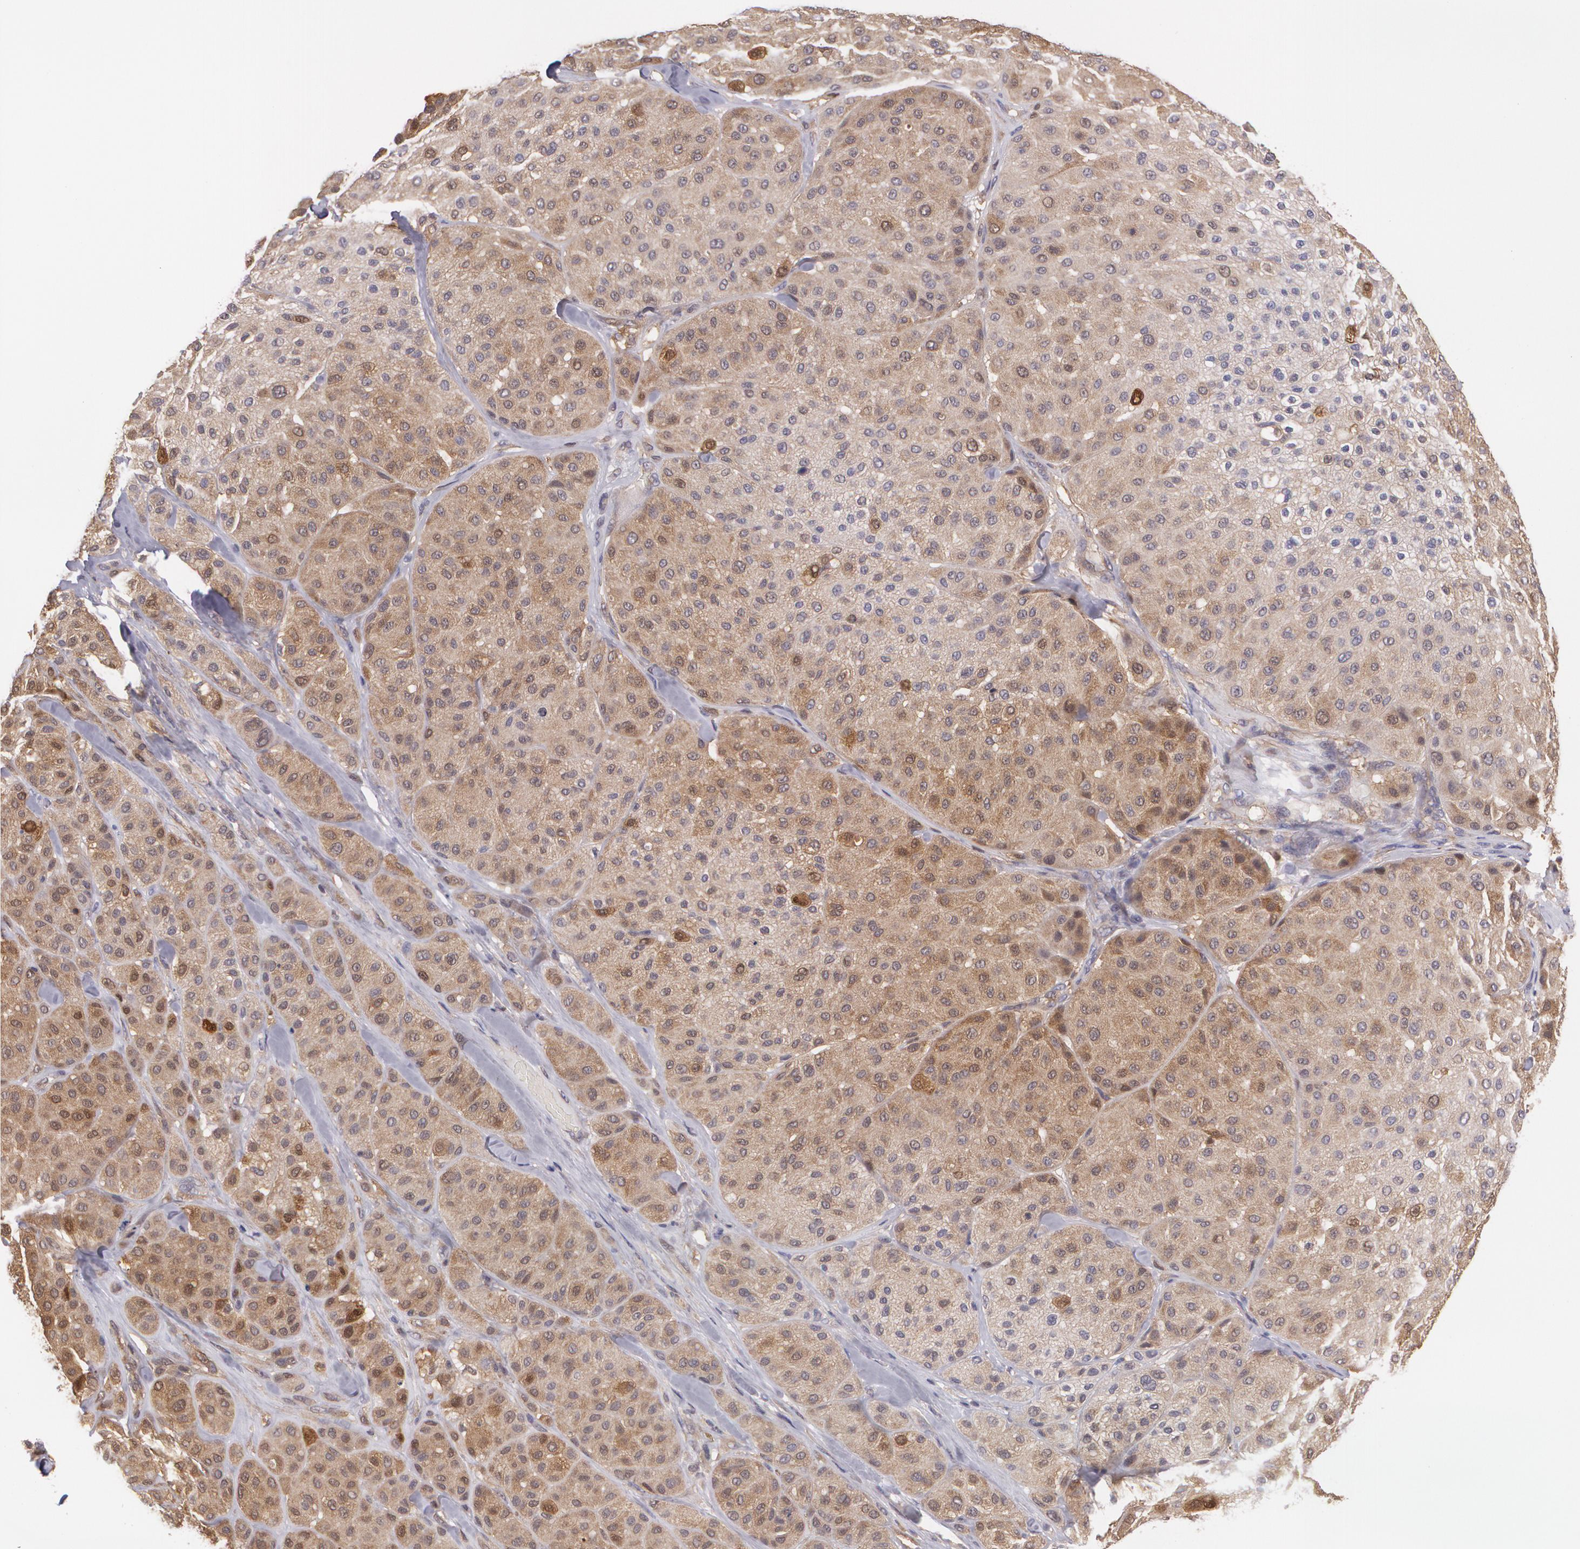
{"staining": {"intensity": "moderate", "quantity": ">75%", "location": "cytoplasmic/membranous"}, "tissue": "melanoma", "cell_type": "Tumor cells", "image_type": "cancer", "snomed": [{"axis": "morphology", "description": "Normal tissue, NOS"}, {"axis": "morphology", "description": "Malignant melanoma, Metastatic site"}, {"axis": "topography", "description": "Skin"}], "caption": "Protein positivity by IHC exhibits moderate cytoplasmic/membranous staining in approximately >75% of tumor cells in malignant melanoma (metastatic site).", "gene": "HSPH1", "patient": {"sex": "male", "age": 41}}